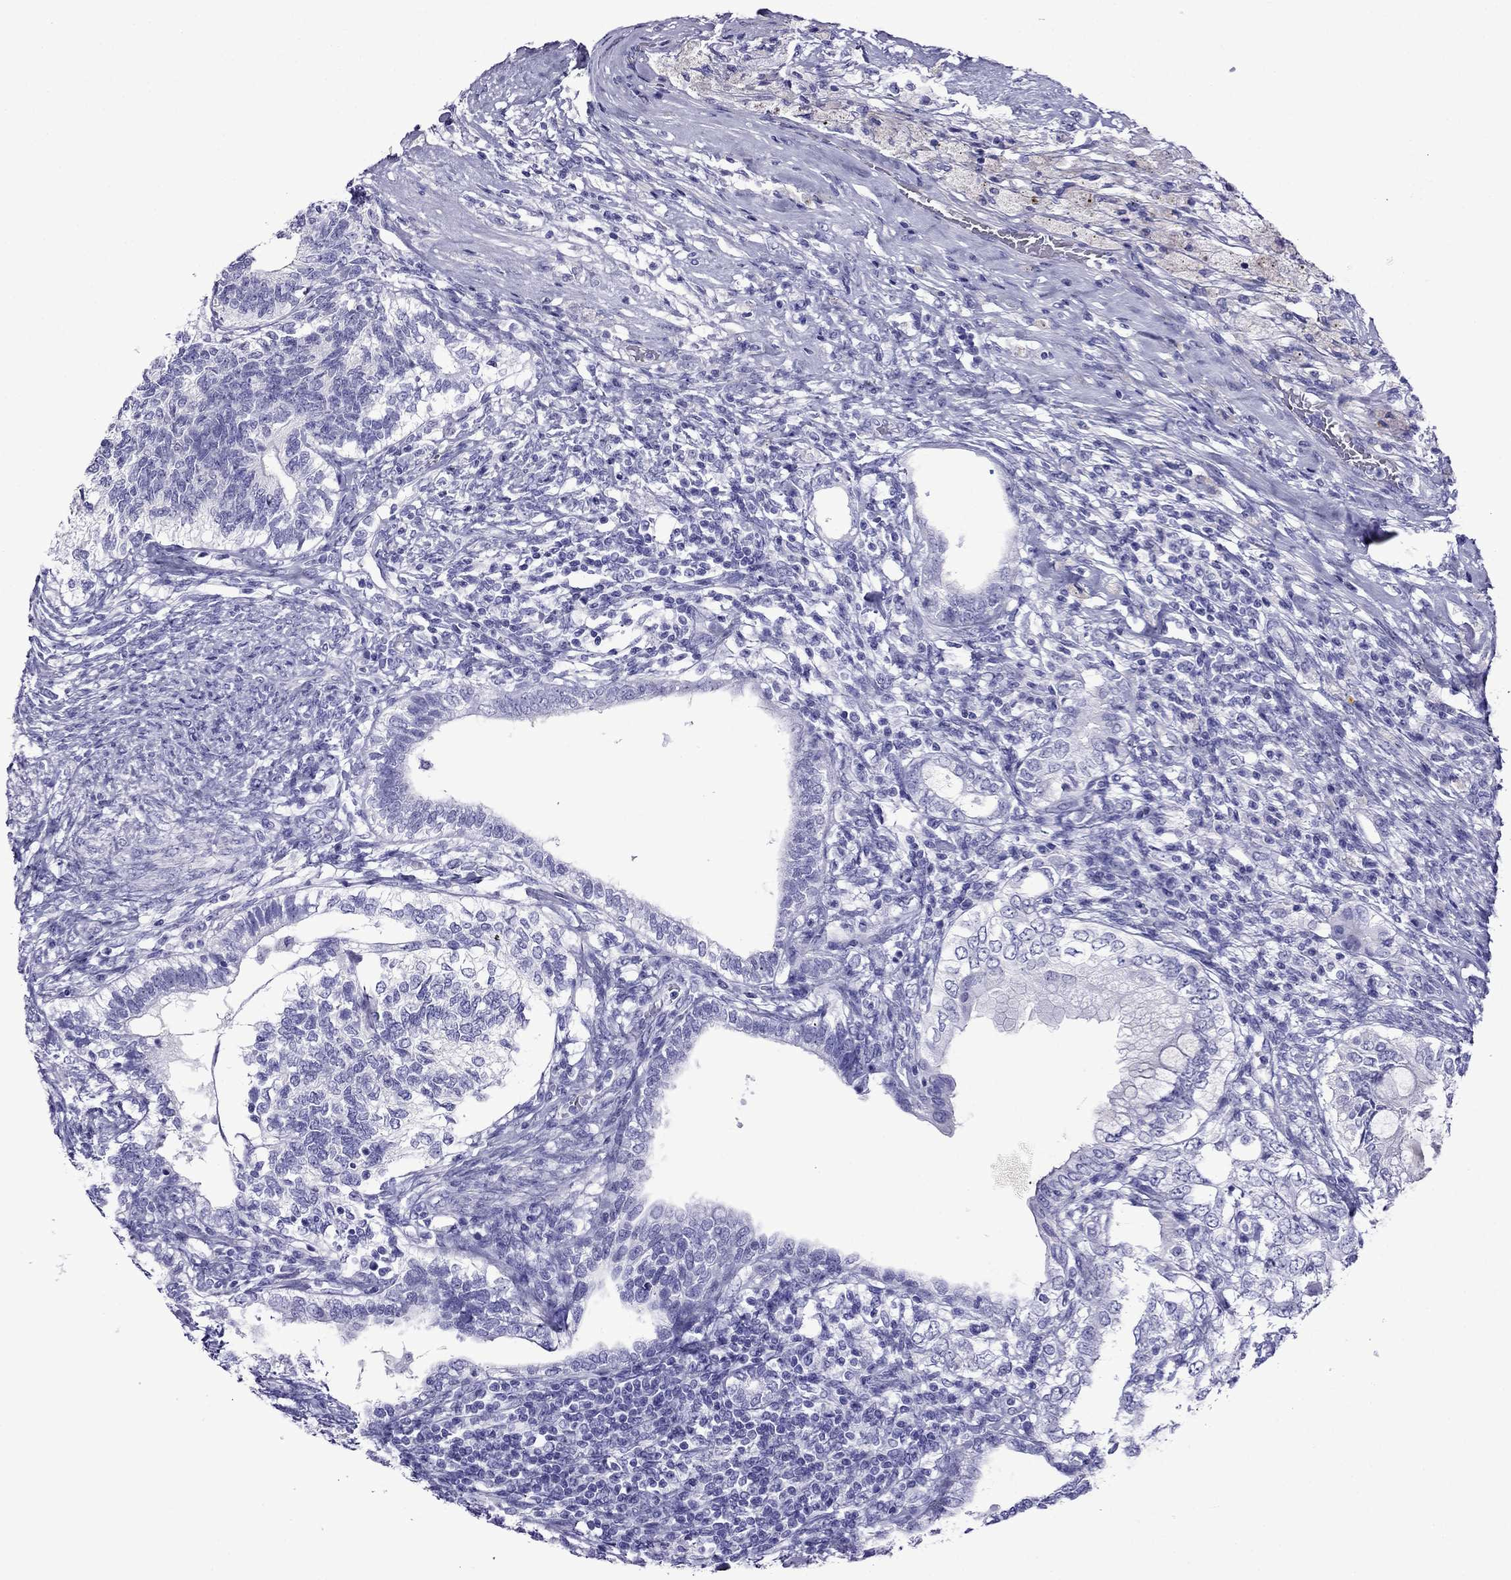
{"staining": {"intensity": "negative", "quantity": "none", "location": "none"}, "tissue": "testis cancer", "cell_type": "Tumor cells", "image_type": "cancer", "snomed": [{"axis": "morphology", "description": "Seminoma, NOS"}, {"axis": "morphology", "description": "Carcinoma, Embryonal, NOS"}, {"axis": "topography", "description": "Testis"}], "caption": "Immunohistochemical staining of human testis cancer (seminoma) shows no significant positivity in tumor cells.", "gene": "CRYBA1", "patient": {"sex": "male", "age": 41}}